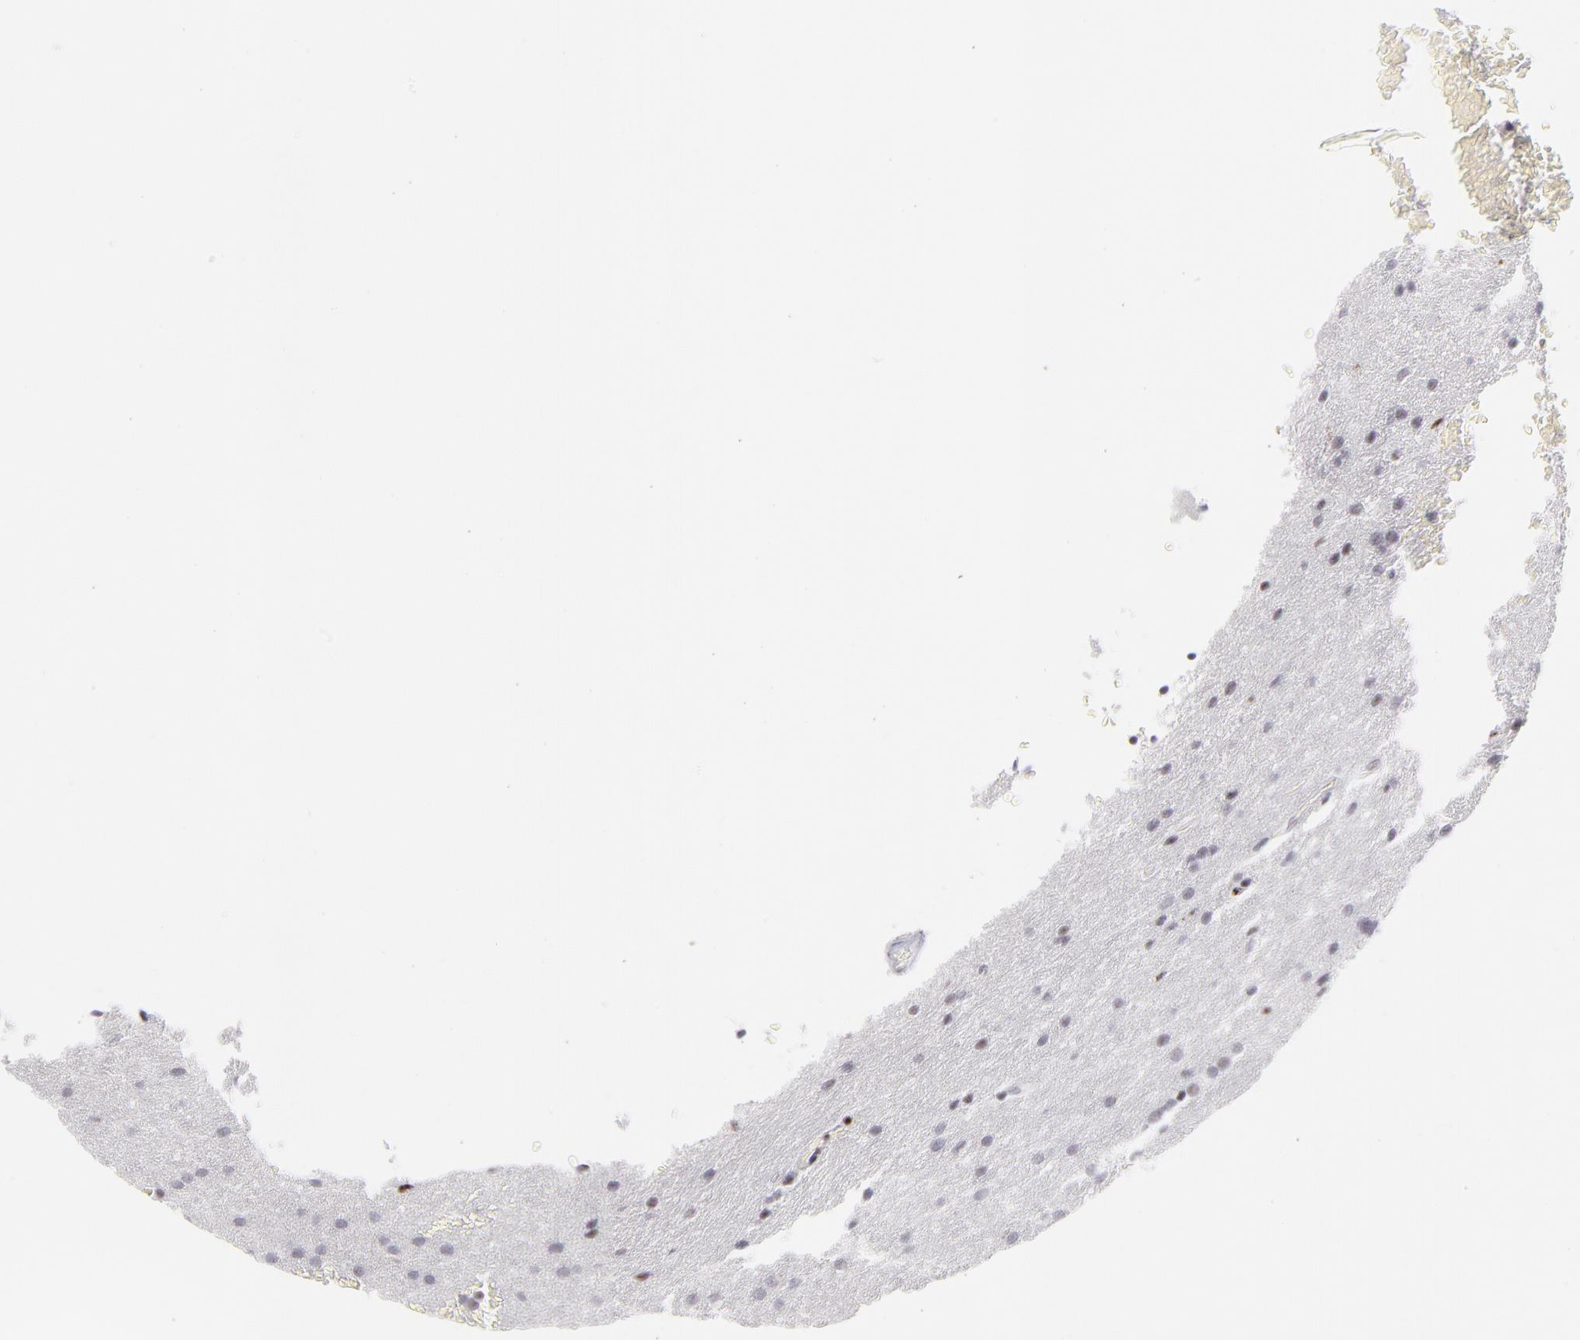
{"staining": {"intensity": "weak", "quantity": "25%-75%", "location": "nuclear"}, "tissue": "glioma", "cell_type": "Tumor cells", "image_type": "cancer", "snomed": [{"axis": "morphology", "description": "Glioma, malignant, Low grade"}, {"axis": "topography", "description": "Brain"}], "caption": "The immunohistochemical stain labels weak nuclear staining in tumor cells of malignant low-grade glioma tissue. Ihc stains the protein in brown and the nuclei are stained blue.", "gene": "CDC25C", "patient": {"sex": "female", "age": 32}}